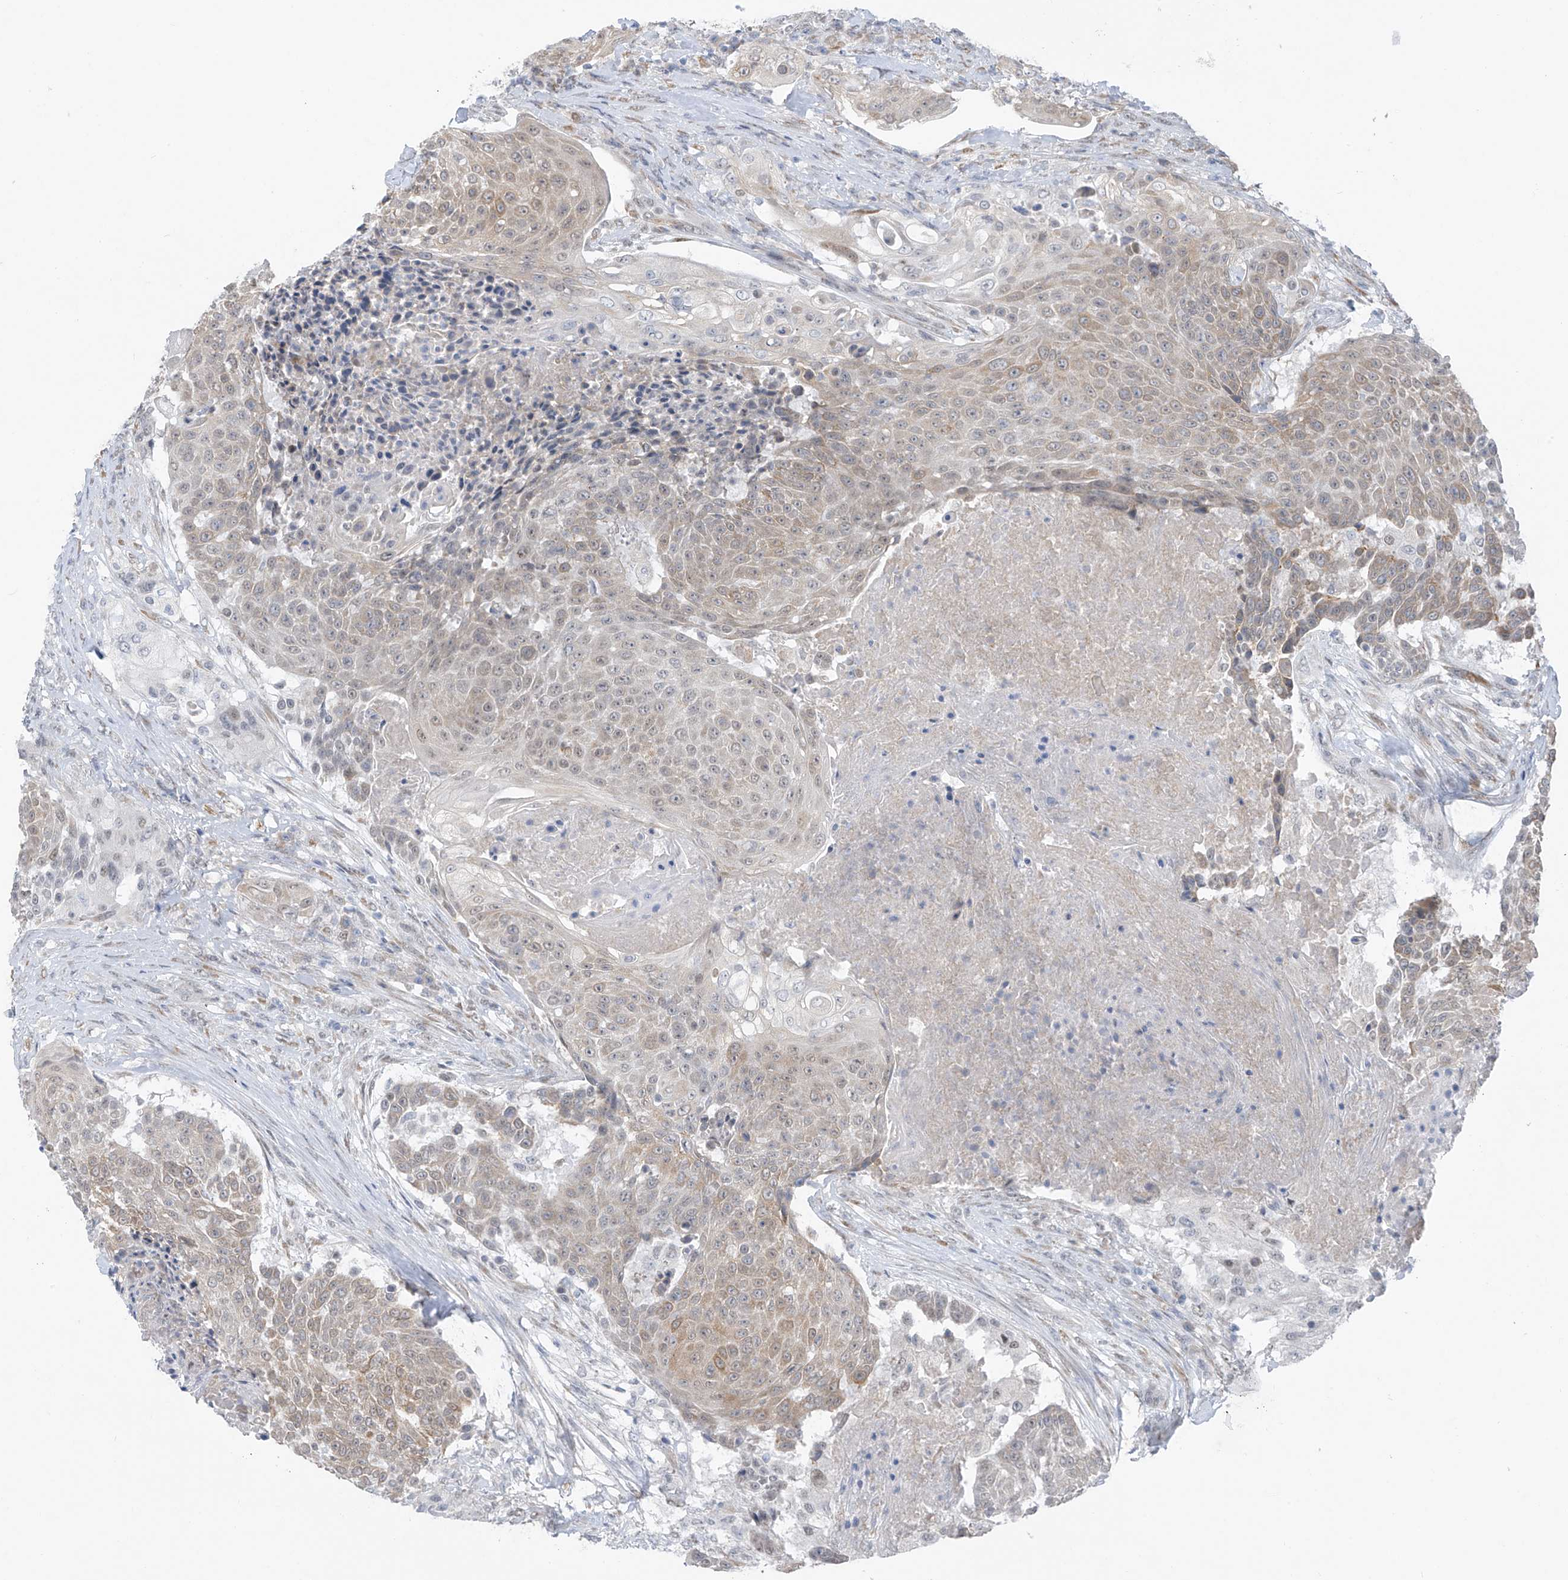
{"staining": {"intensity": "weak", "quantity": "25%-75%", "location": "cytoplasmic/membranous"}, "tissue": "urothelial cancer", "cell_type": "Tumor cells", "image_type": "cancer", "snomed": [{"axis": "morphology", "description": "Urothelial carcinoma, High grade"}, {"axis": "topography", "description": "Urinary bladder"}], "caption": "Urothelial carcinoma (high-grade) tissue exhibits weak cytoplasmic/membranous positivity in about 25%-75% of tumor cells, visualized by immunohistochemistry.", "gene": "CYP4V2", "patient": {"sex": "female", "age": 63}}